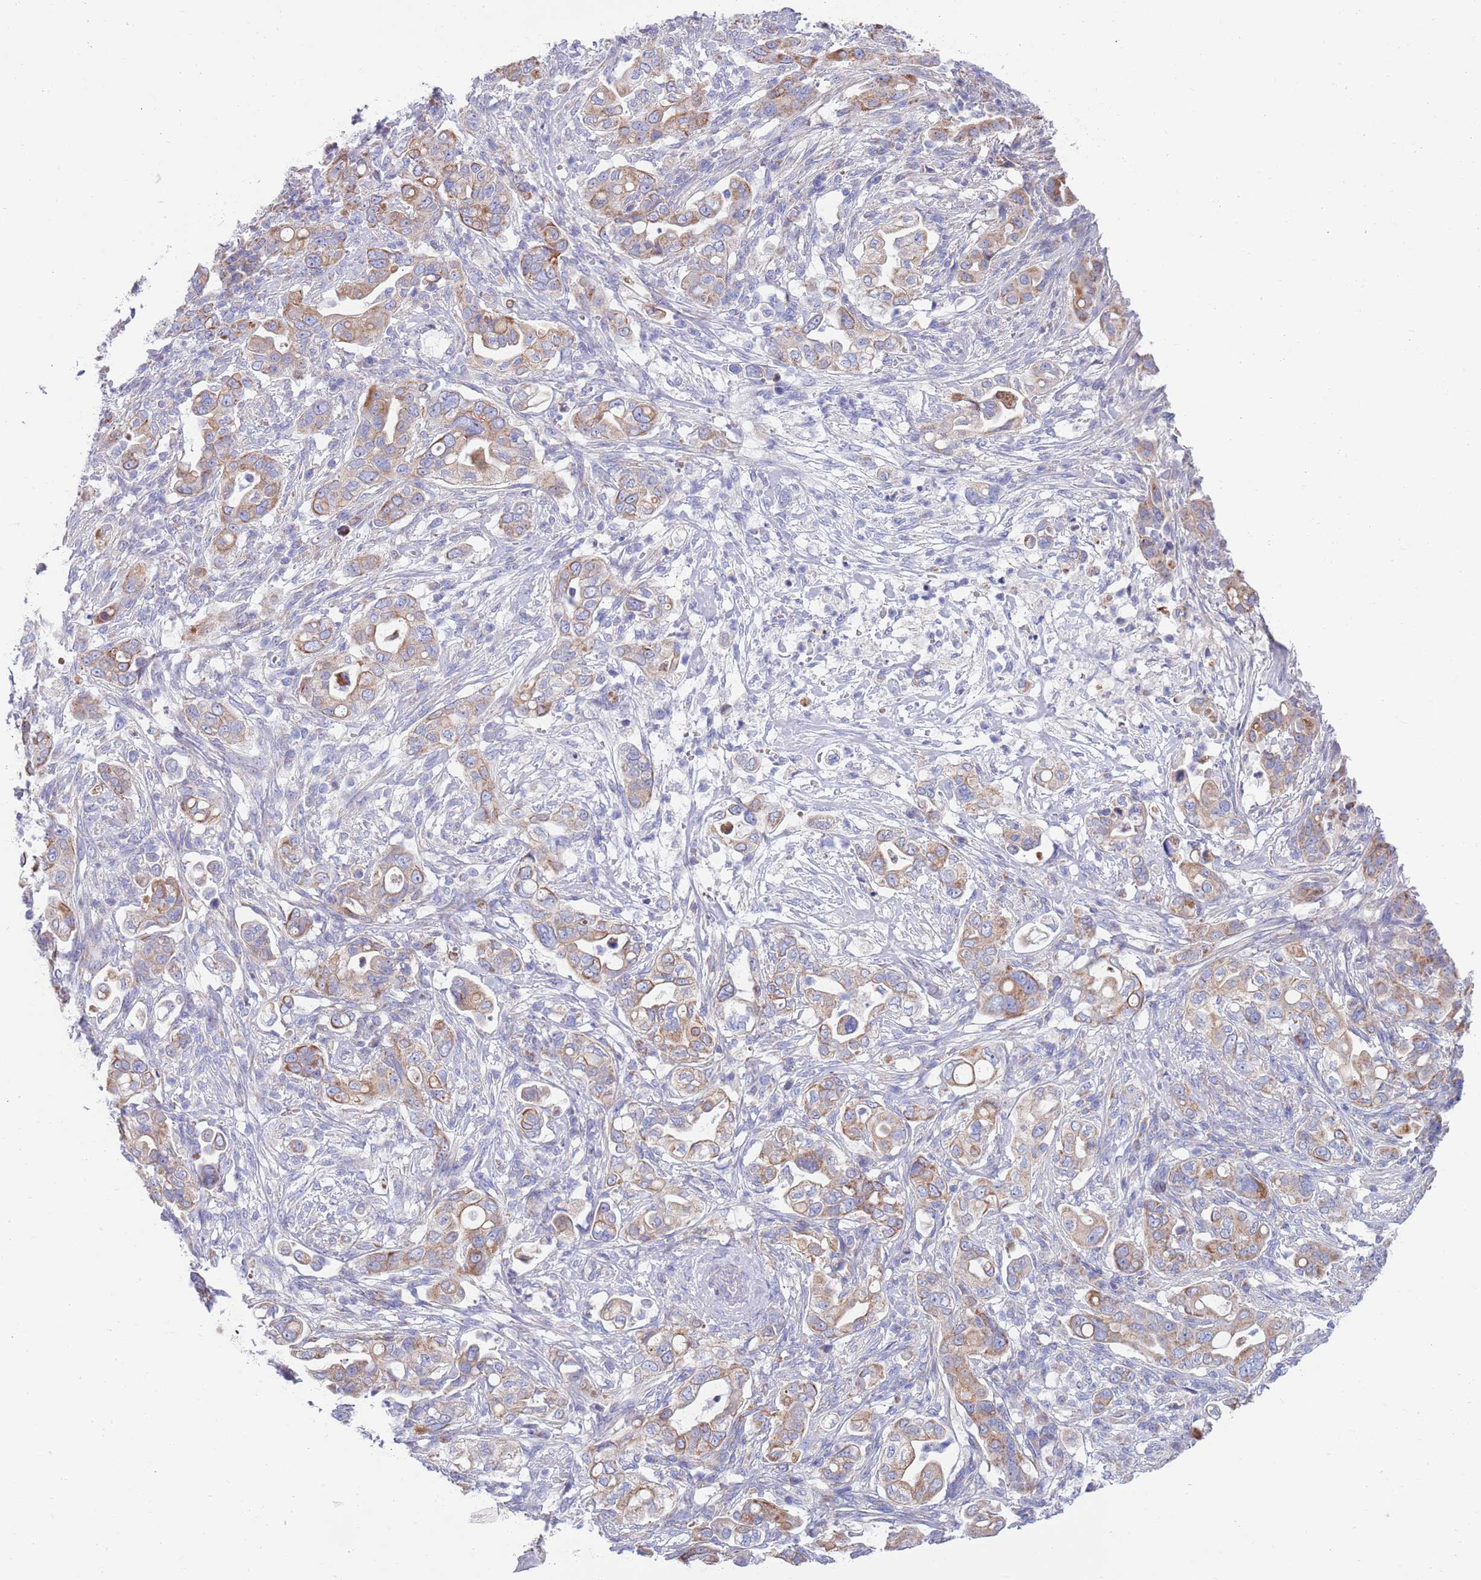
{"staining": {"intensity": "moderate", "quantity": ">75%", "location": "cytoplasmic/membranous"}, "tissue": "pancreatic cancer", "cell_type": "Tumor cells", "image_type": "cancer", "snomed": [{"axis": "morphology", "description": "Normal tissue, NOS"}, {"axis": "morphology", "description": "Adenocarcinoma, NOS"}, {"axis": "topography", "description": "Lymph node"}, {"axis": "topography", "description": "Pancreas"}], "caption": "The photomicrograph demonstrates a brown stain indicating the presence of a protein in the cytoplasmic/membranous of tumor cells in pancreatic adenocarcinoma. Nuclei are stained in blue.", "gene": "EMC8", "patient": {"sex": "female", "age": 67}}